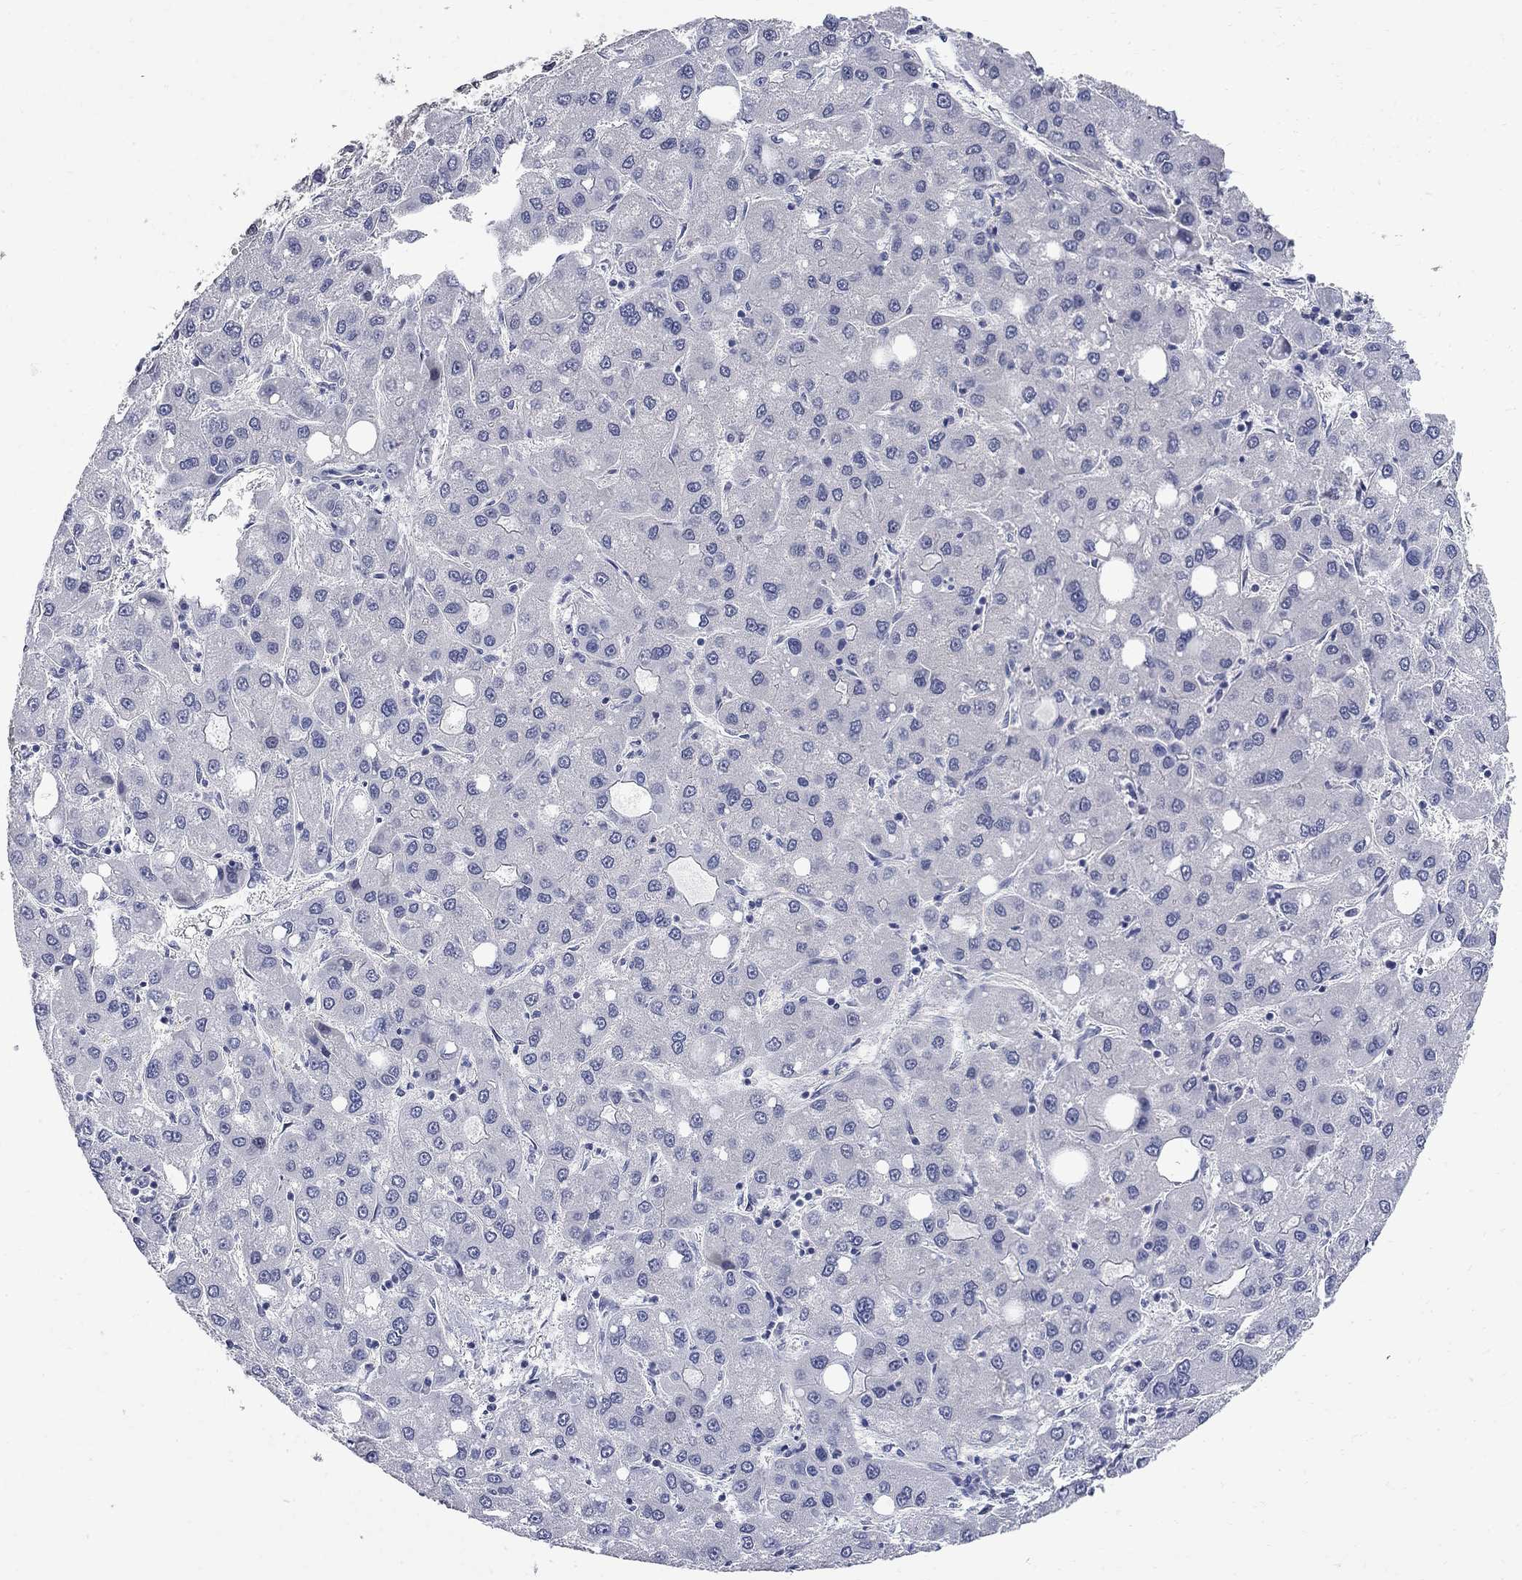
{"staining": {"intensity": "negative", "quantity": "none", "location": "none"}, "tissue": "liver cancer", "cell_type": "Tumor cells", "image_type": "cancer", "snomed": [{"axis": "morphology", "description": "Carcinoma, Hepatocellular, NOS"}, {"axis": "topography", "description": "Liver"}], "caption": "Immunohistochemistry (IHC) histopathology image of neoplastic tissue: human hepatocellular carcinoma (liver) stained with DAB (3,3'-diaminobenzidine) displays no significant protein positivity in tumor cells.", "gene": "GALNT8", "patient": {"sex": "male", "age": 73}}